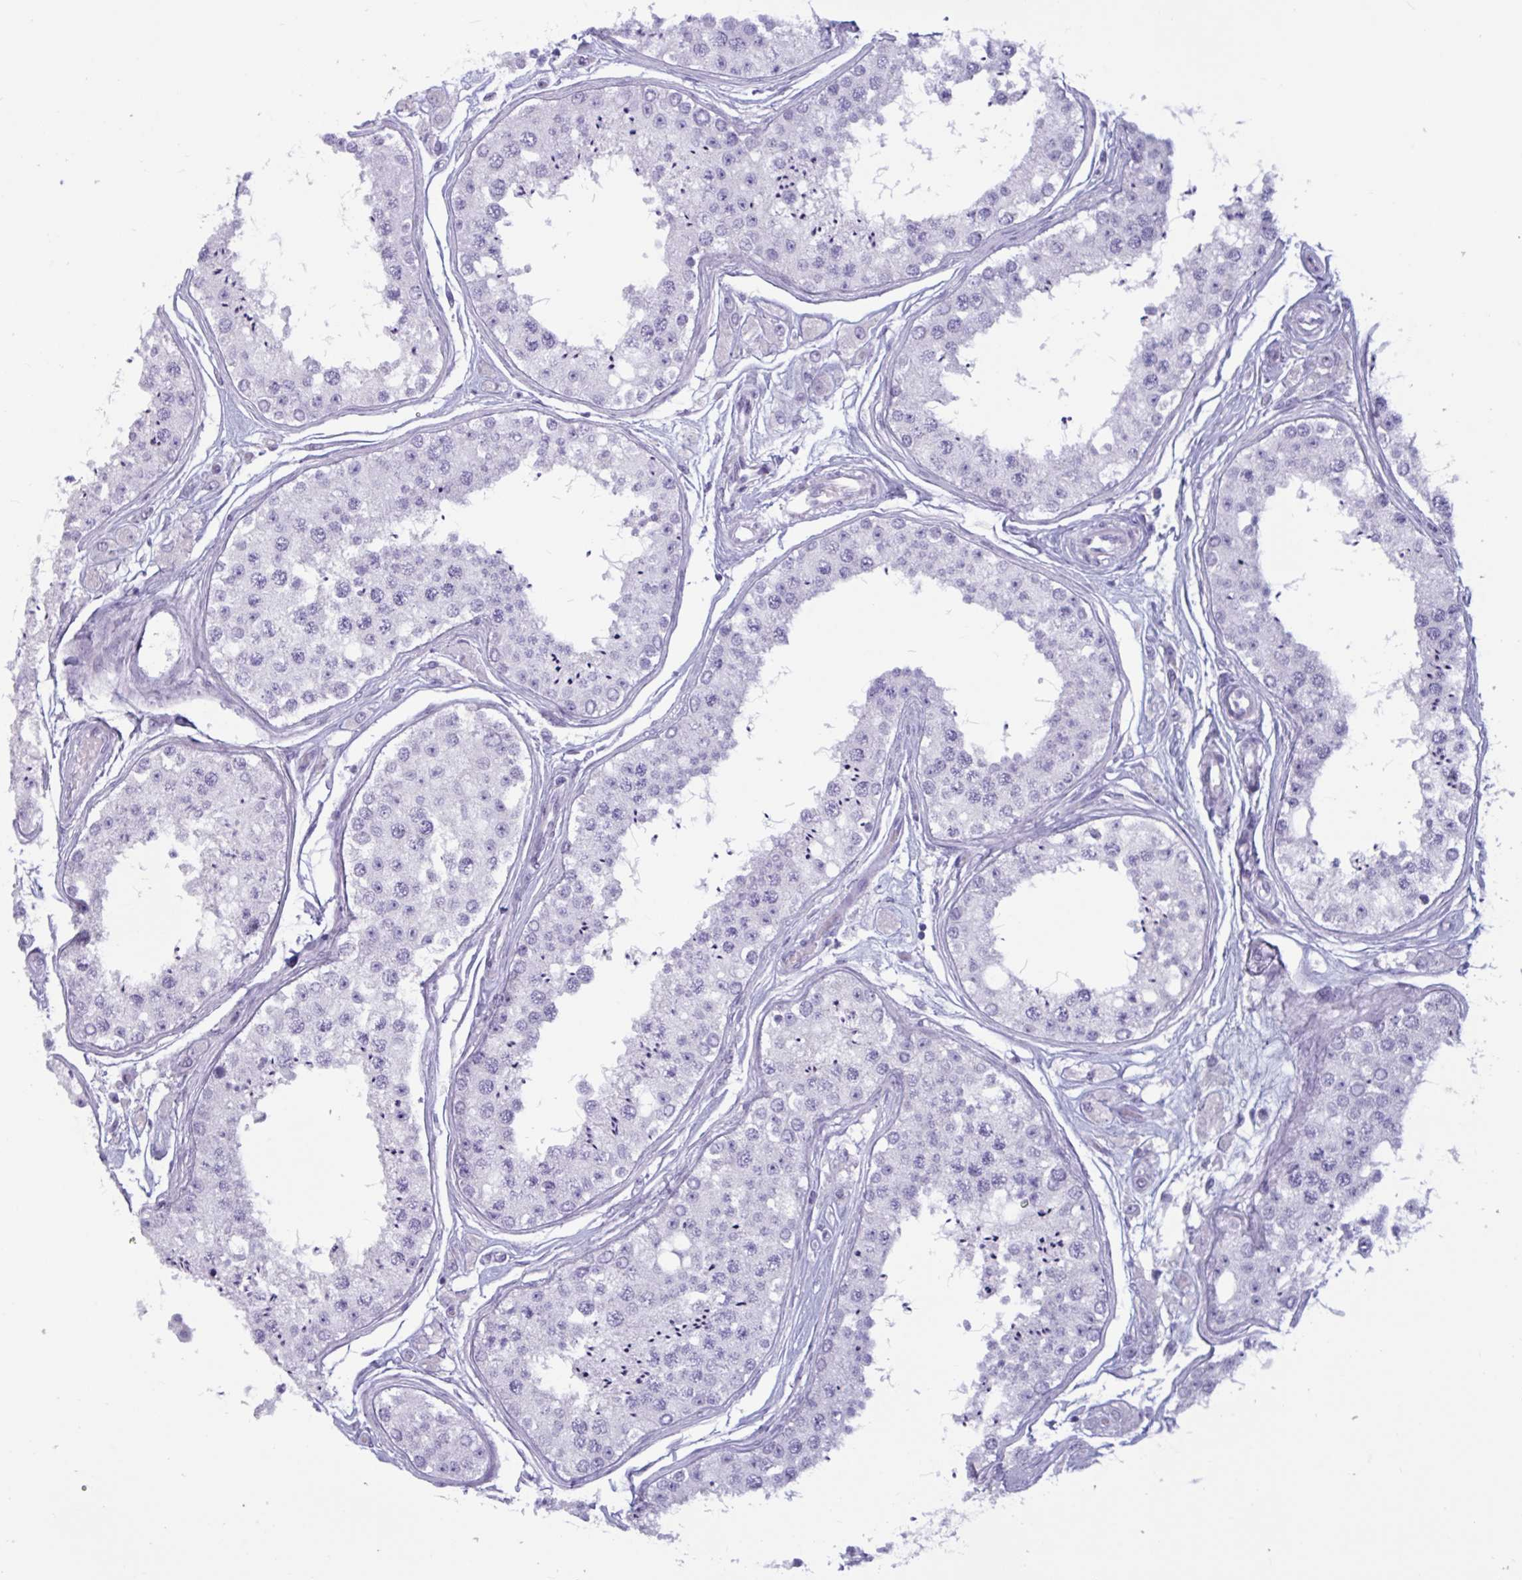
{"staining": {"intensity": "negative", "quantity": "none", "location": "none"}, "tissue": "testis", "cell_type": "Cells in seminiferous ducts", "image_type": "normal", "snomed": [{"axis": "morphology", "description": "Normal tissue, NOS"}, {"axis": "topography", "description": "Testis"}], "caption": "Cells in seminiferous ducts show no significant protein expression in benign testis.", "gene": "BBS10", "patient": {"sex": "male", "age": 25}}